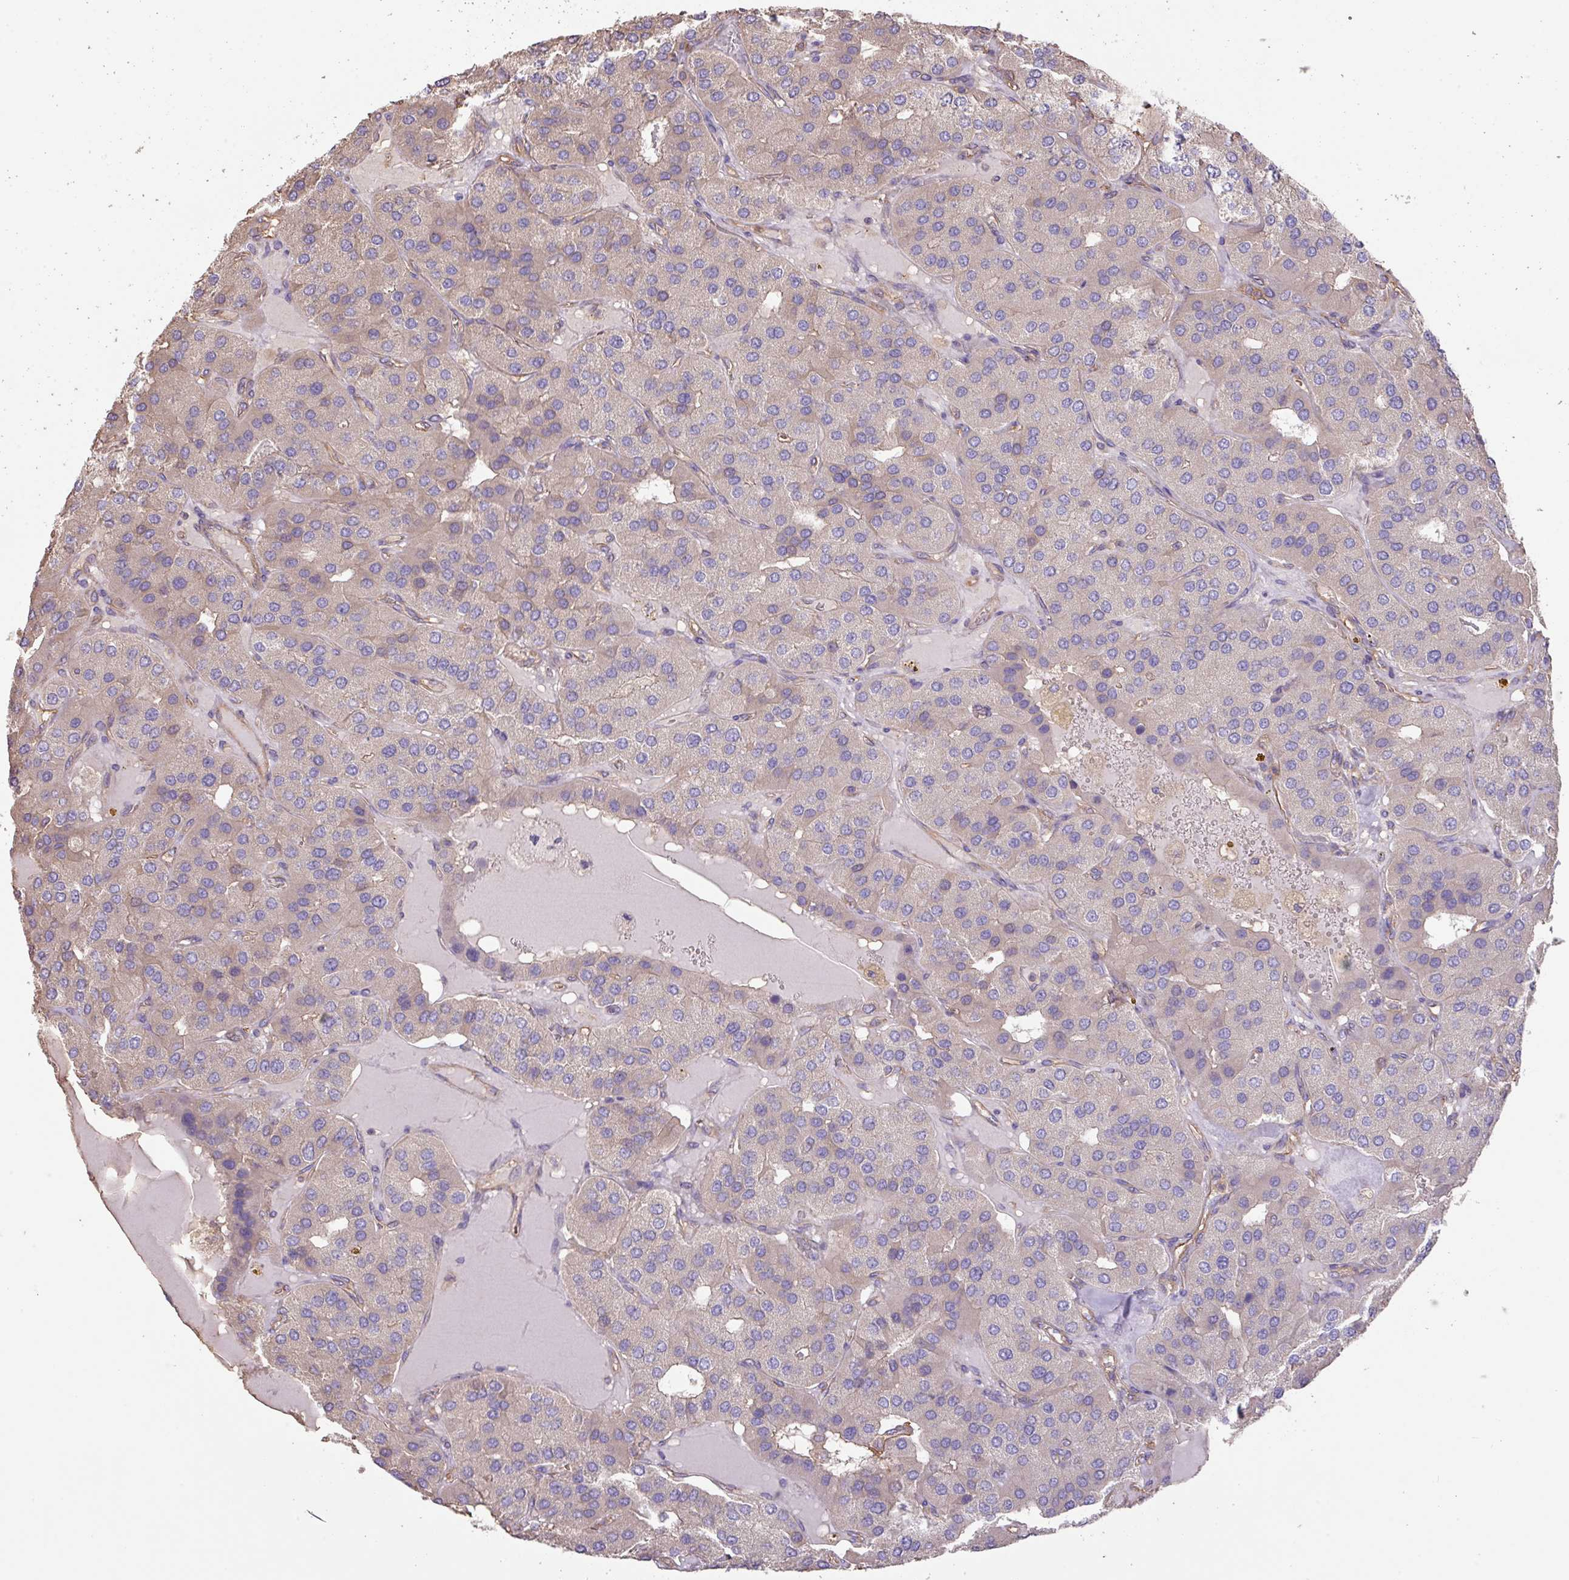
{"staining": {"intensity": "weak", "quantity": "<25%", "location": "cytoplasmic/membranous"}, "tissue": "parathyroid gland", "cell_type": "Glandular cells", "image_type": "normal", "snomed": [{"axis": "morphology", "description": "Normal tissue, NOS"}, {"axis": "morphology", "description": "Adenoma, NOS"}, {"axis": "topography", "description": "Parathyroid gland"}], "caption": "Immunohistochemical staining of unremarkable parathyroid gland demonstrates no significant staining in glandular cells. (Brightfield microscopy of DAB IHC at high magnification).", "gene": "CALML4", "patient": {"sex": "female", "age": 86}}